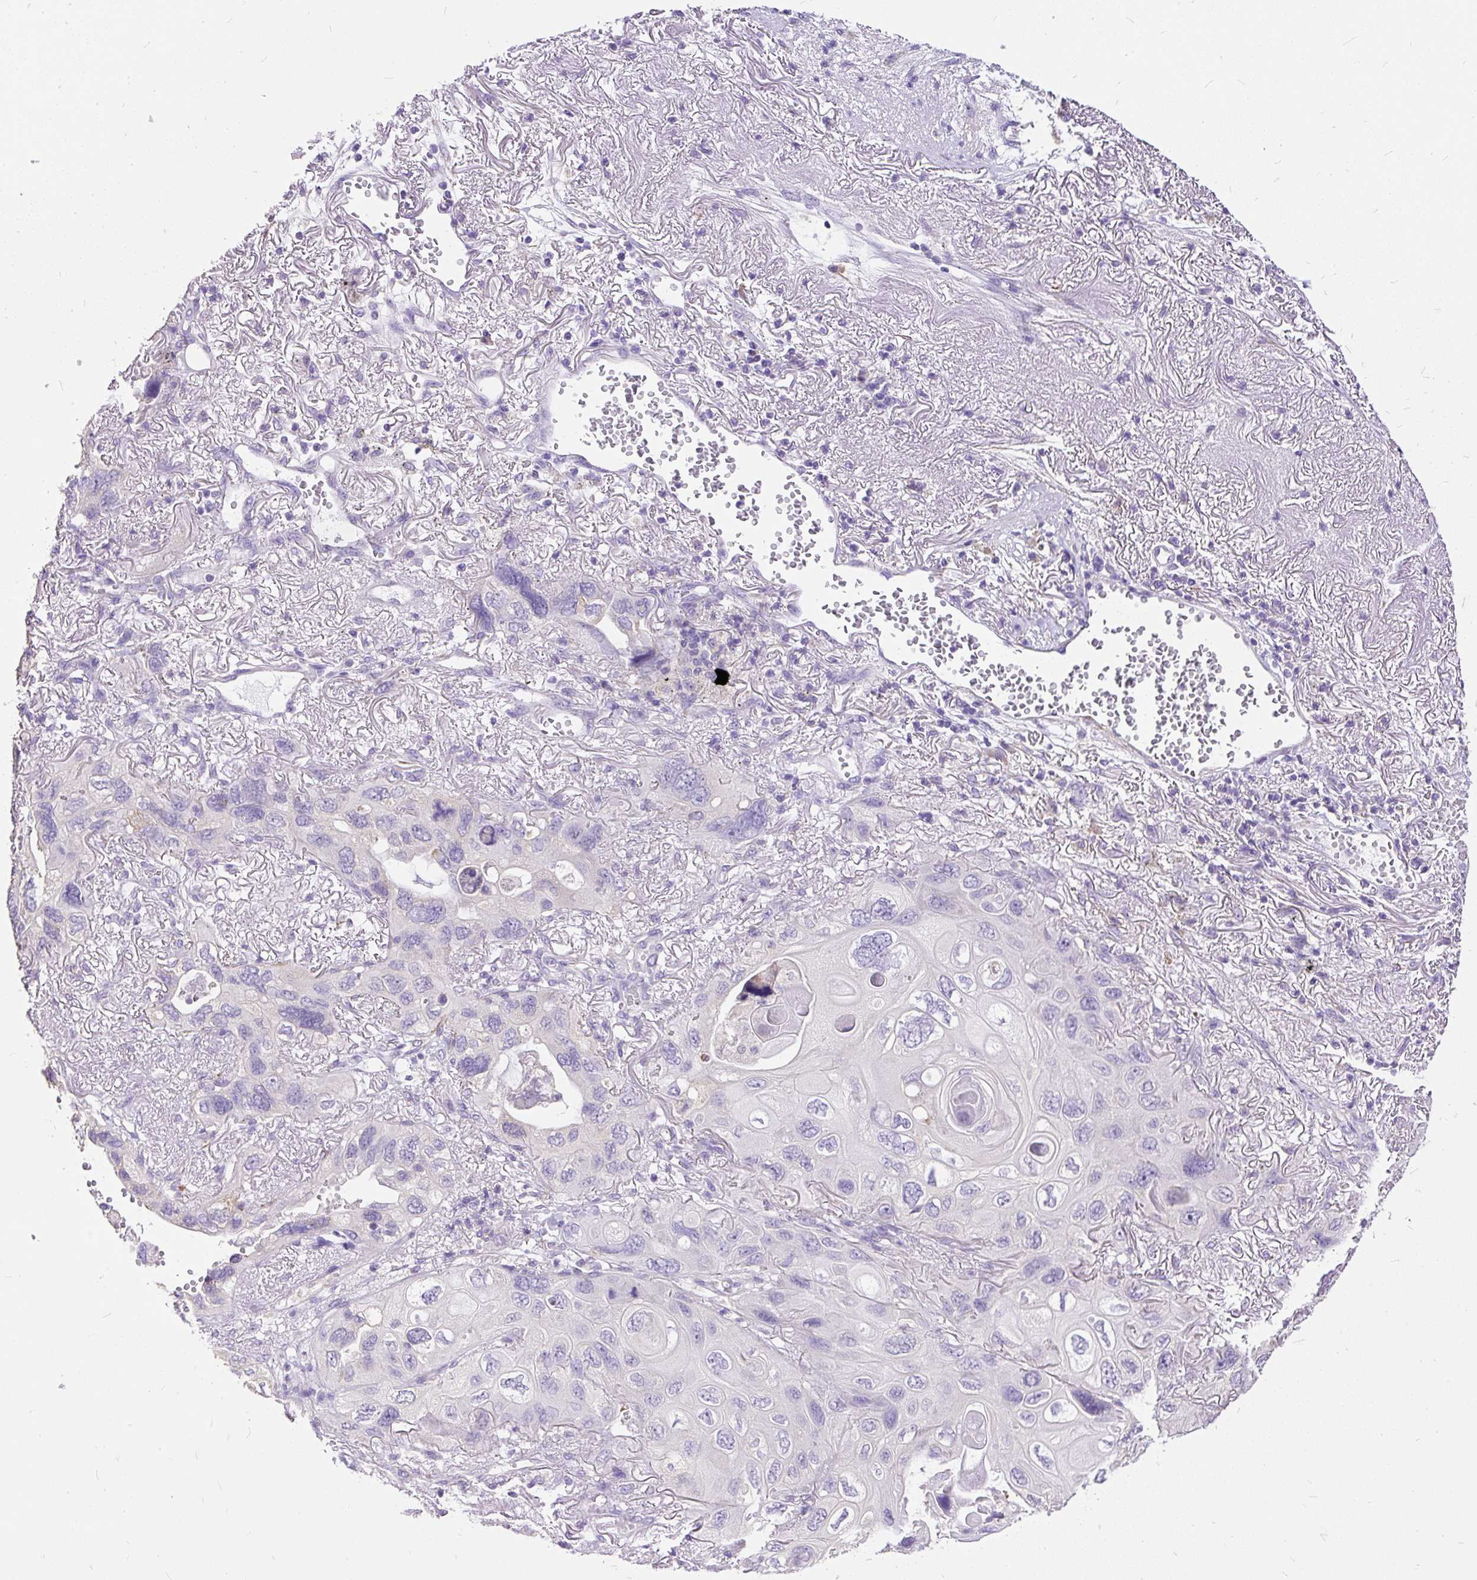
{"staining": {"intensity": "negative", "quantity": "none", "location": "none"}, "tissue": "lung cancer", "cell_type": "Tumor cells", "image_type": "cancer", "snomed": [{"axis": "morphology", "description": "Squamous cell carcinoma, NOS"}, {"axis": "topography", "description": "Lung"}], "caption": "Tumor cells are negative for brown protein staining in squamous cell carcinoma (lung).", "gene": "GBX1", "patient": {"sex": "female", "age": 73}}